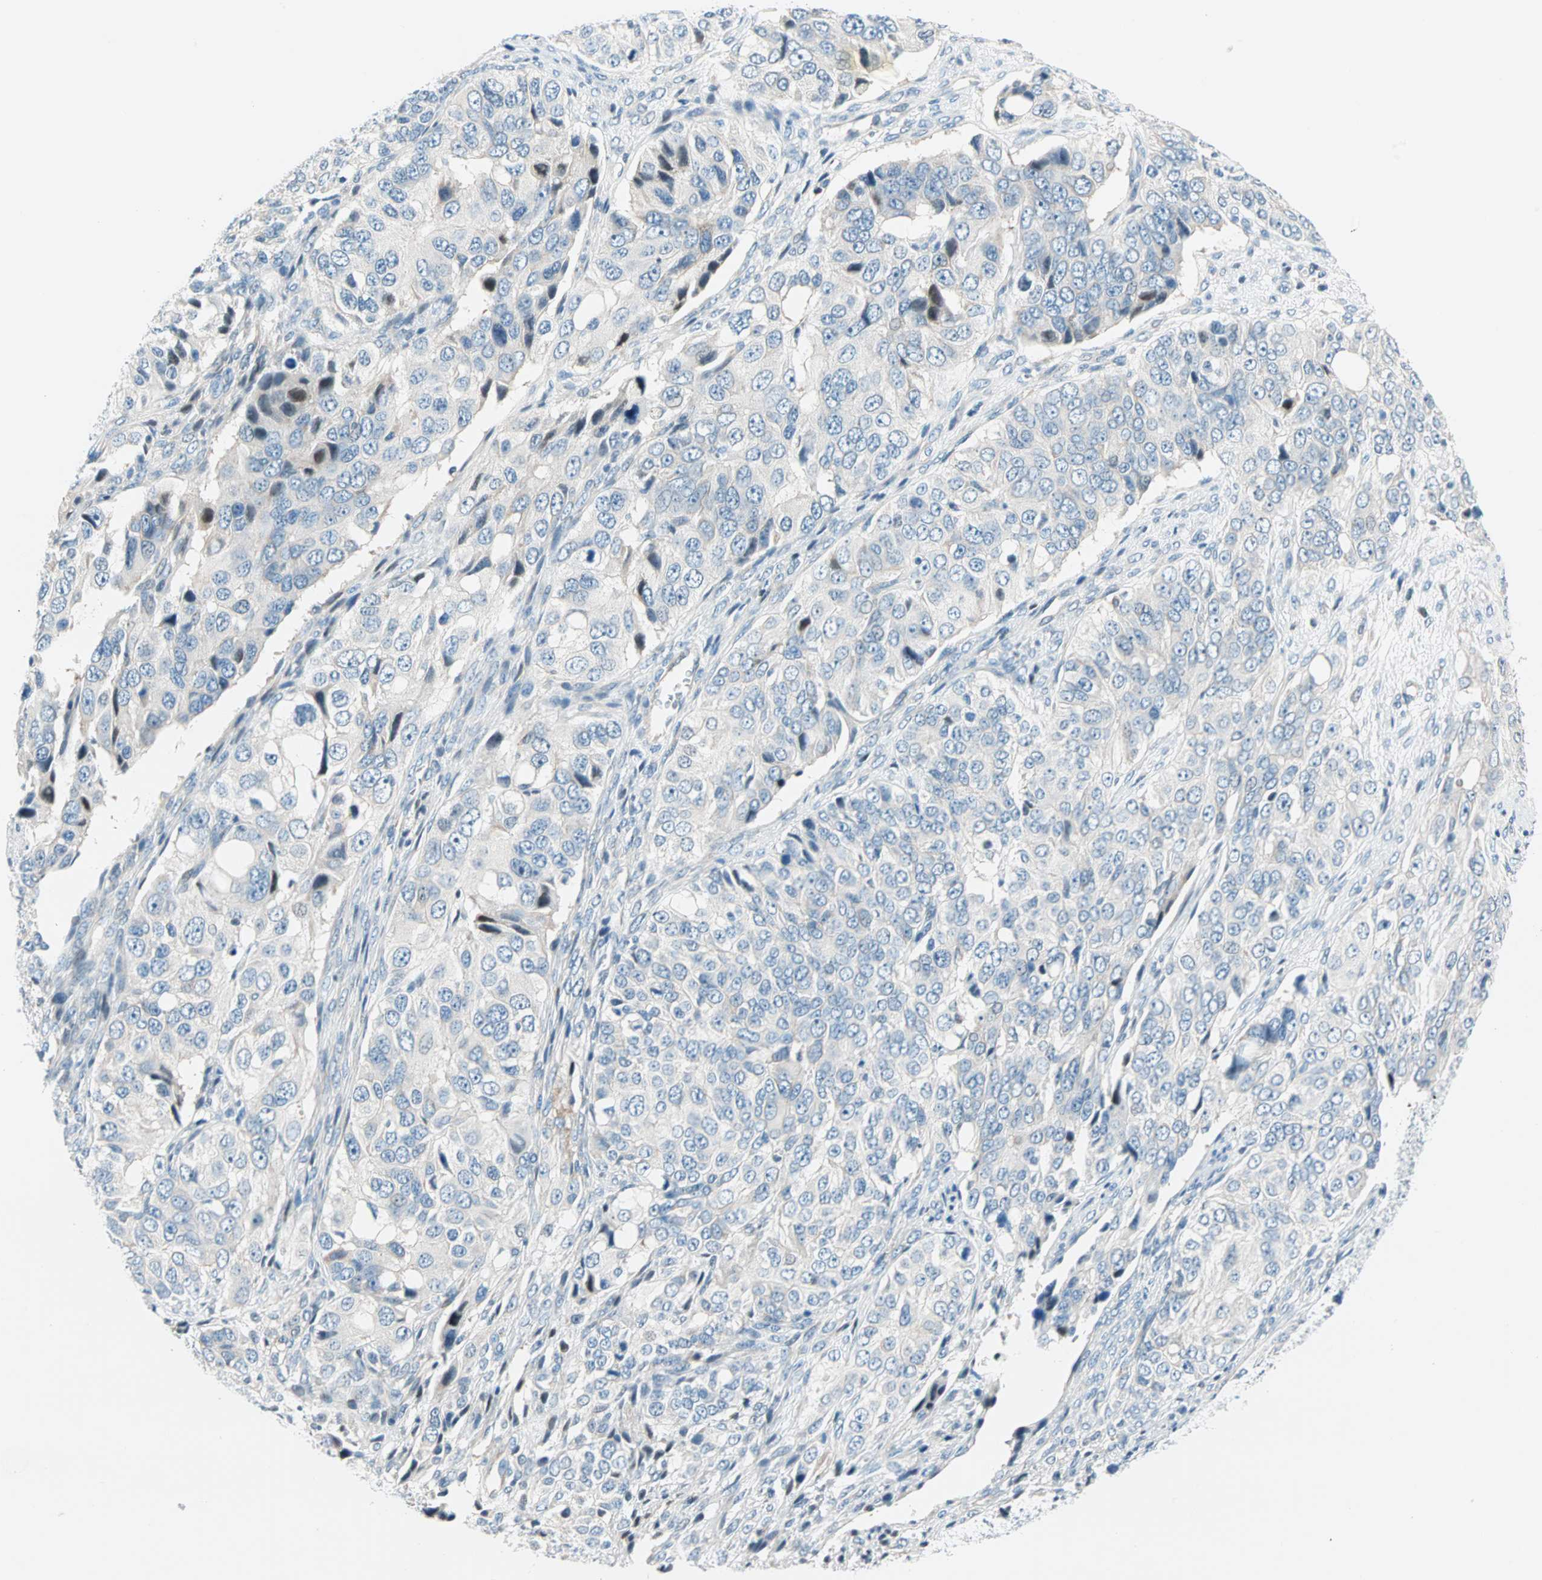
{"staining": {"intensity": "negative", "quantity": "none", "location": "none"}, "tissue": "ovarian cancer", "cell_type": "Tumor cells", "image_type": "cancer", "snomed": [{"axis": "morphology", "description": "Carcinoma, endometroid"}, {"axis": "topography", "description": "Ovary"}], "caption": "This image is of endometroid carcinoma (ovarian) stained with immunohistochemistry to label a protein in brown with the nuclei are counter-stained blue. There is no staining in tumor cells.", "gene": "TMEM163", "patient": {"sex": "female", "age": 51}}